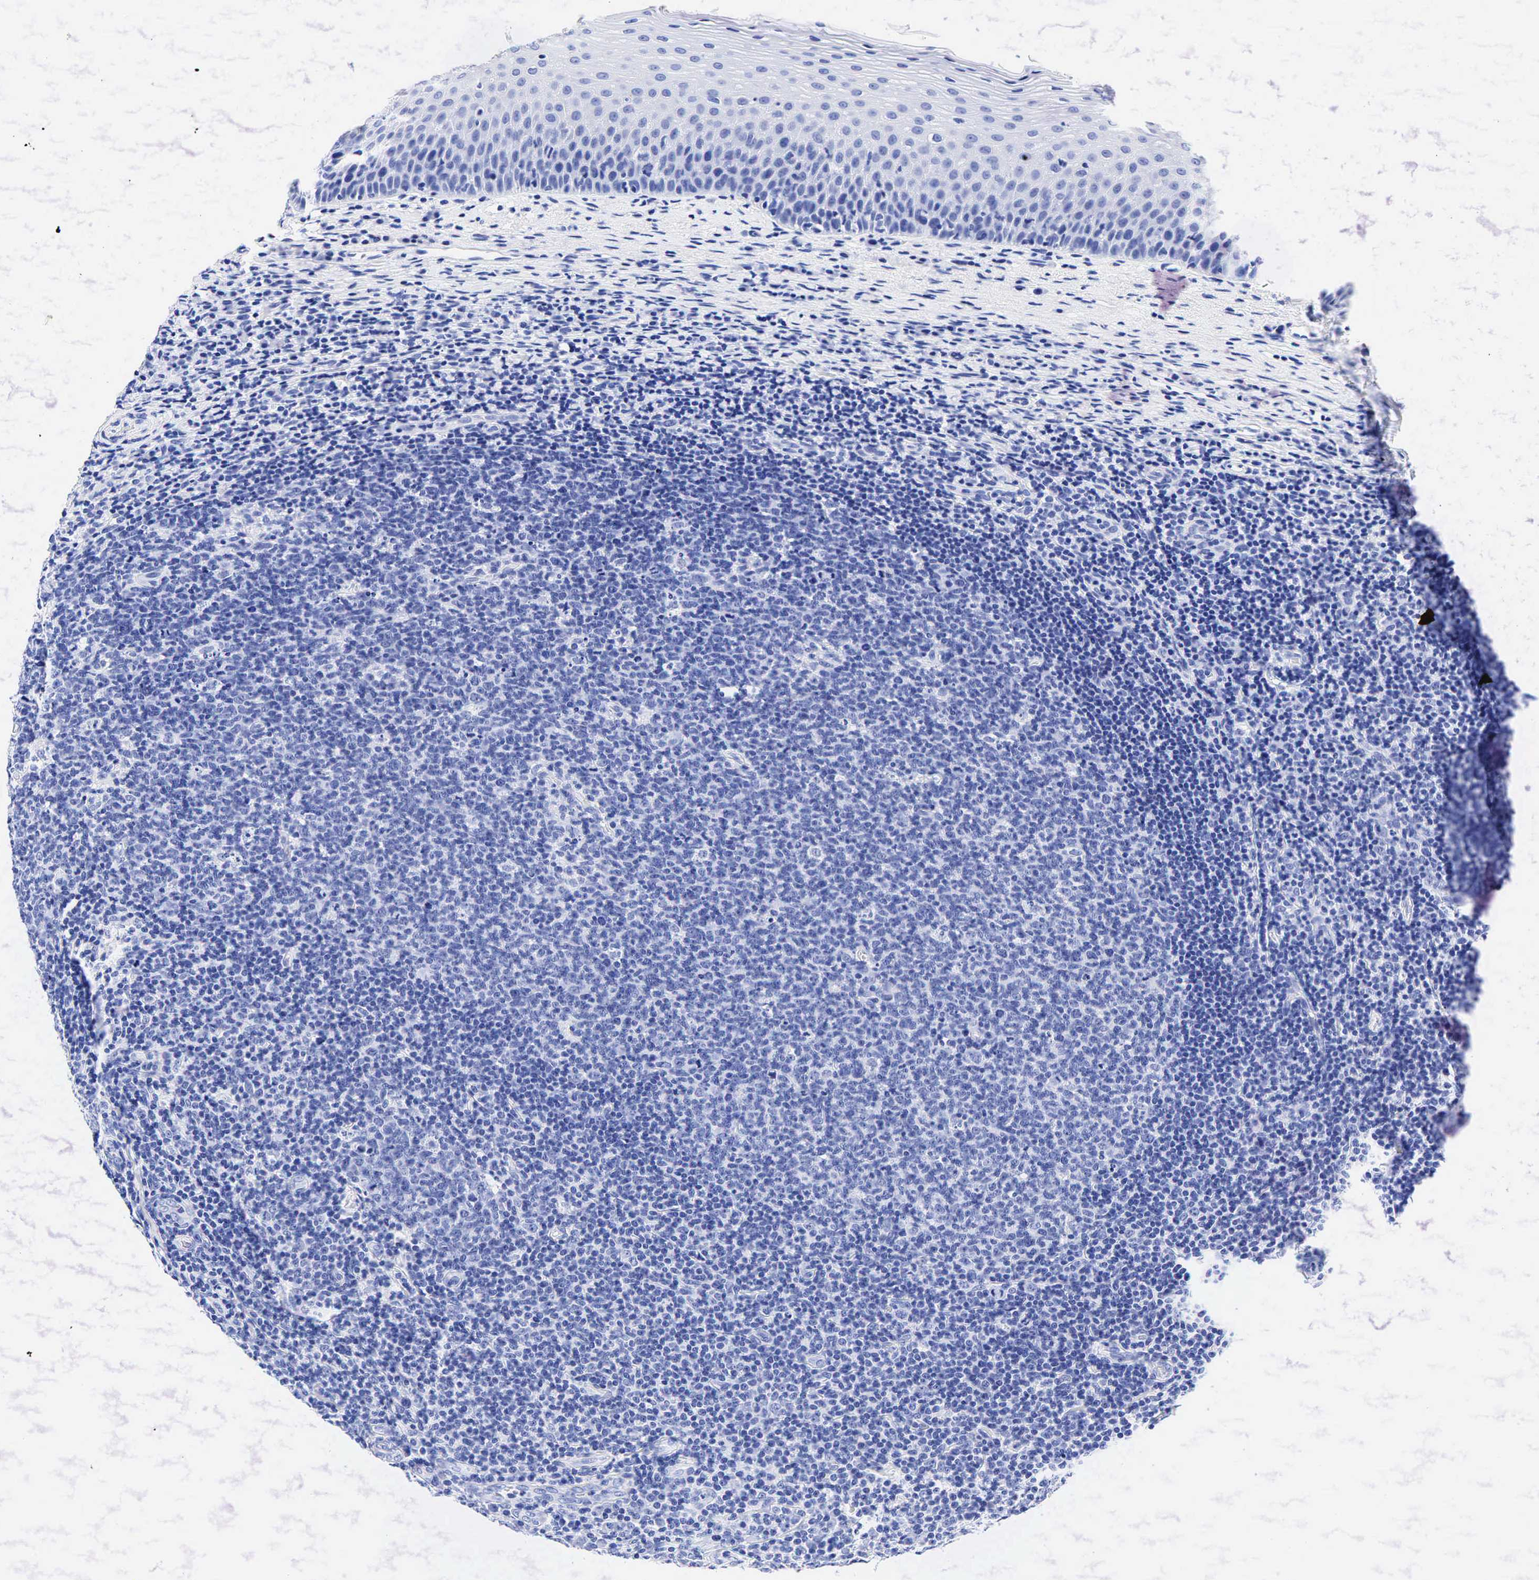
{"staining": {"intensity": "negative", "quantity": "none", "location": "none"}, "tissue": "tonsil", "cell_type": "Germinal center cells", "image_type": "normal", "snomed": [{"axis": "morphology", "description": "Normal tissue, NOS"}, {"axis": "topography", "description": "Tonsil"}], "caption": "This photomicrograph is of normal tonsil stained with immunohistochemistry to label a protein in brown with the nuclei are counter-stained blue. There is no staining in germinal center cells.", "gene": "ESR1", "patient": {"sex": "male", "age": 6}}